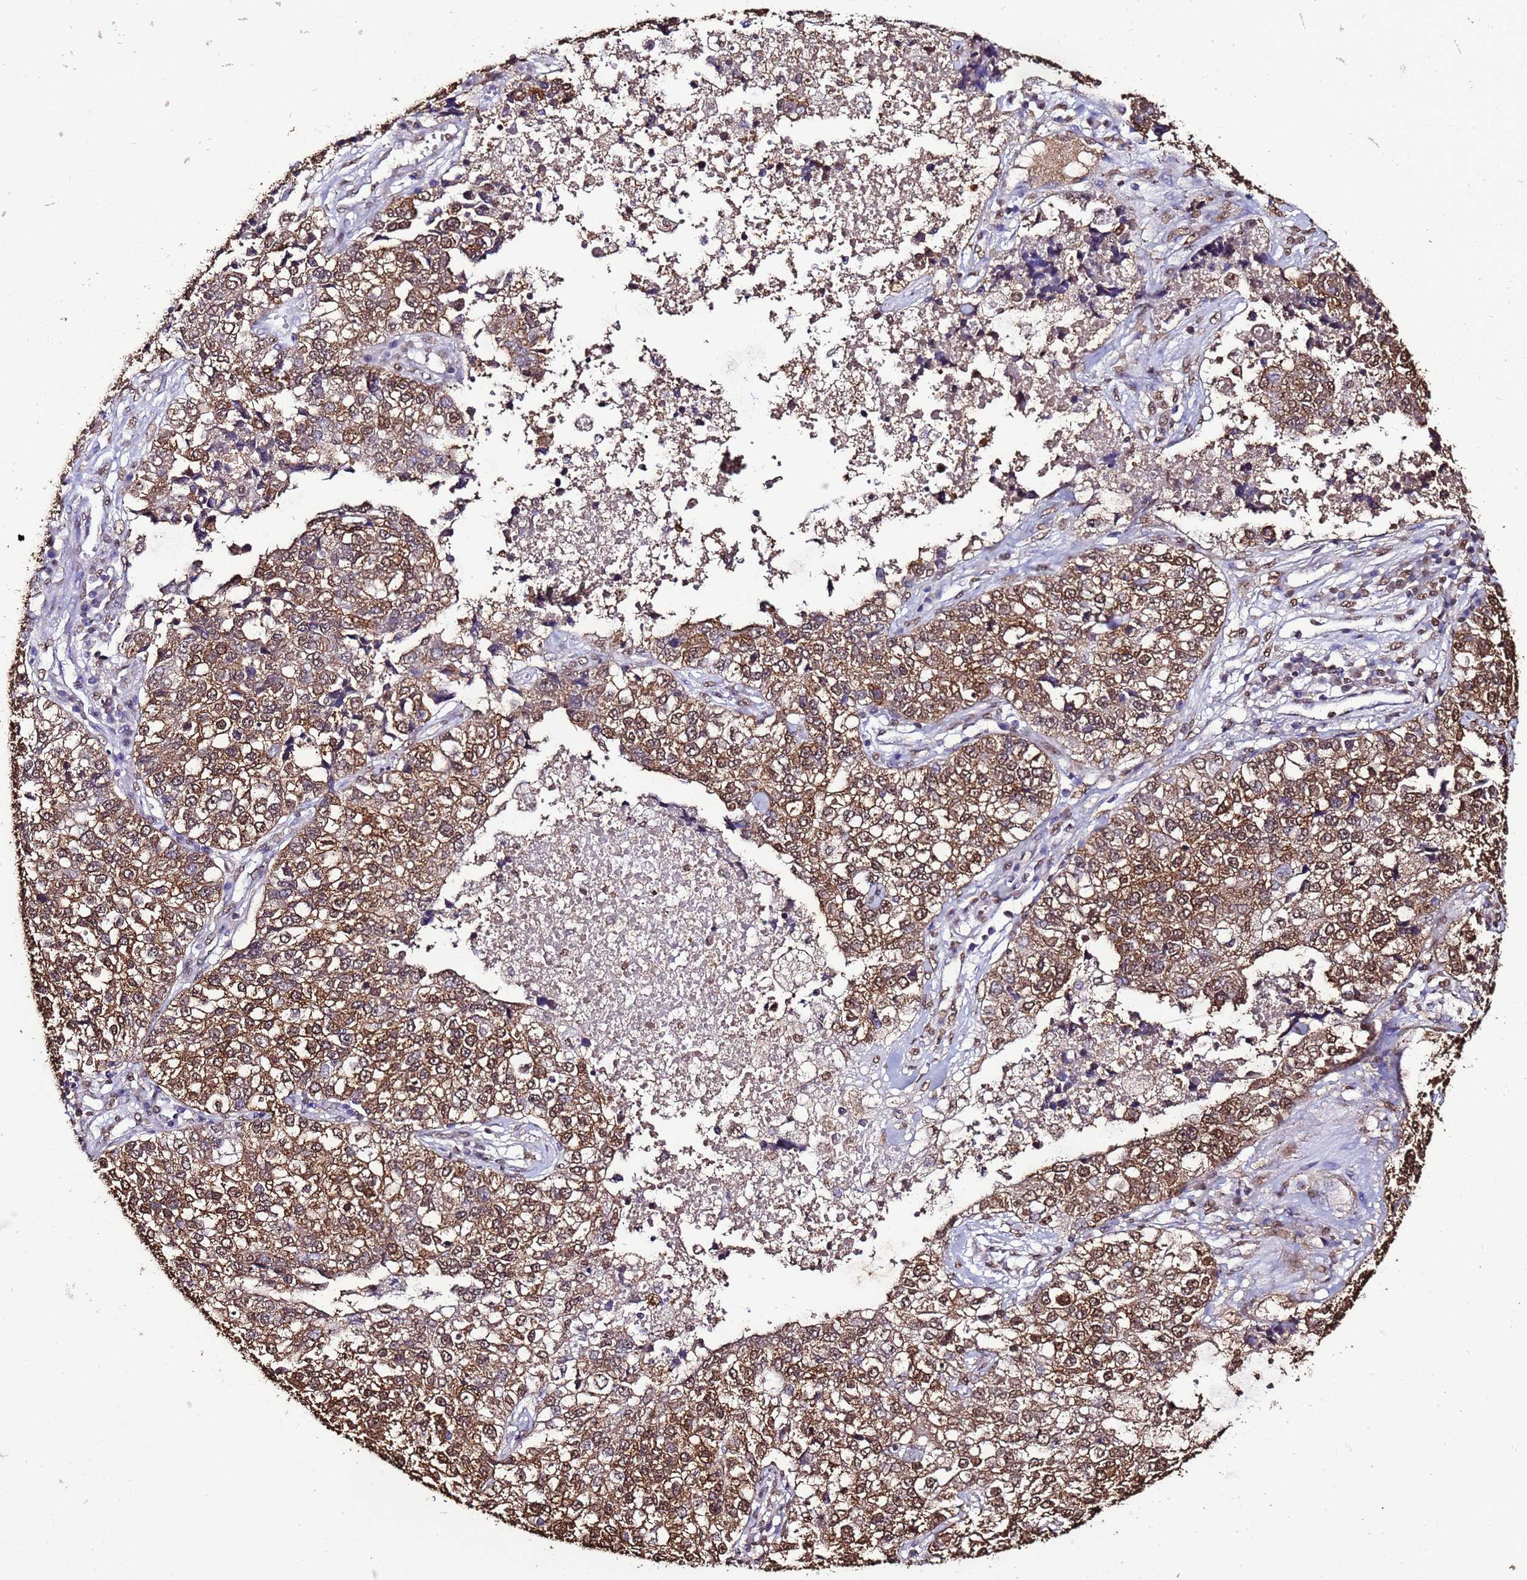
{"staining": {"intensity": "moderate", "quantity": ">75%", "location": "cytoplasmic/membranous,nuclear"}, "tissue": "lung cancer", "cell_type": "Tumor cells", "image_type": "cancer", "snomed": [{"axis": "morphology", "description": "Adenocarcinoma, NOS"}, {"axis": "topography", "description": "Lung"}], "caption": "Protein expression analysis of human lung cancer (adenocarcinoma) reveals moderate cytoplasmic/membranous and nuclear expression in about >75% of tumor cells.", "gene": "TRIP6", "patient": {"sex": "male", "age": 49}}